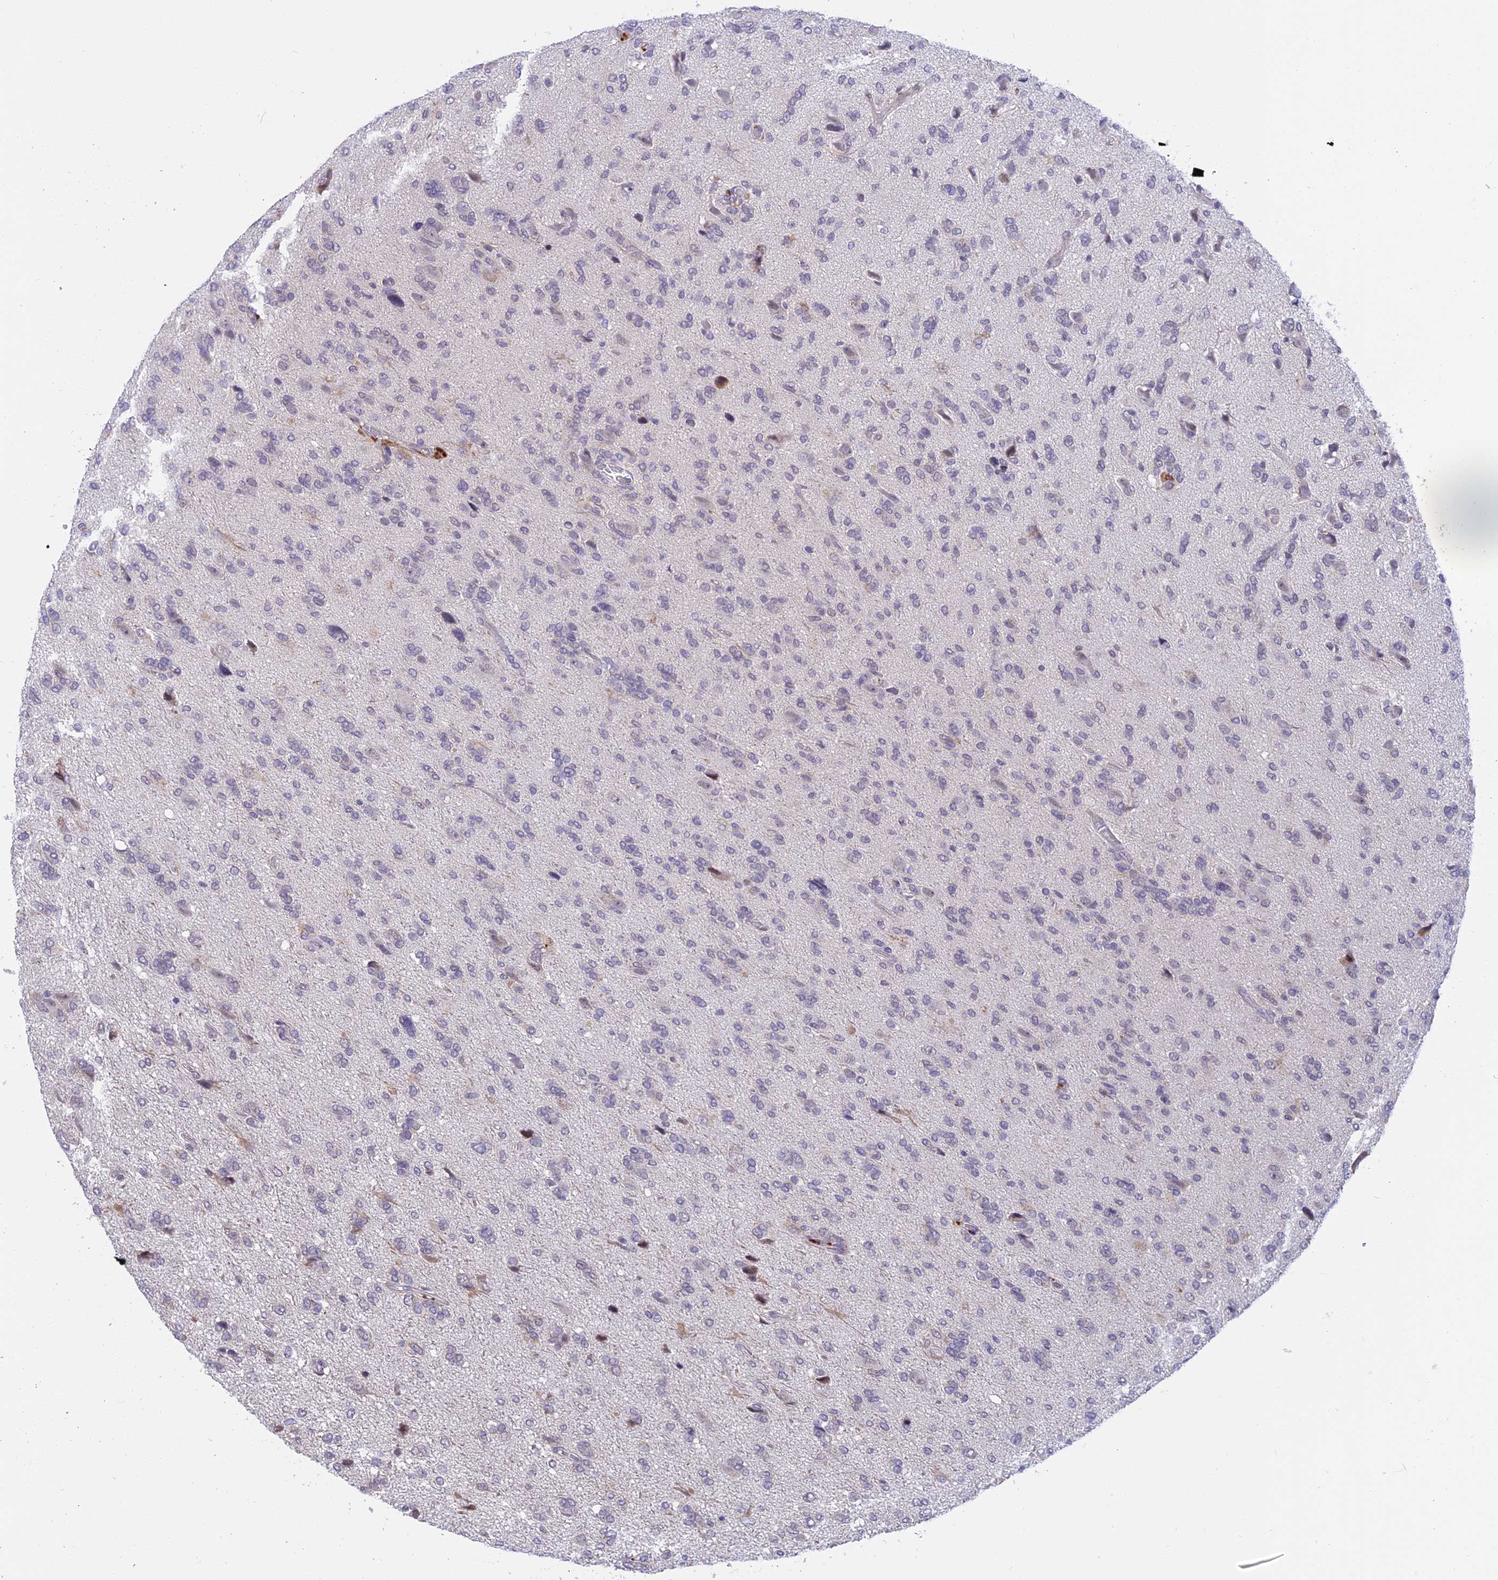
{"staining": {"intensity": "negative", "quantity": "none", "location": "none"}, "tissue": "glioma", "cell_type": "Tumor cells", "image_type": "cancer", "snomed": [{"axis": "morphology", "description": "Glioma, malignant, High grade"}, {"axis": "topography", "description": "Brain"}], "caption": "DAB (3,3'-diaminobenzidine) immunohistochemical staining of human malignant glioma (high-grade) displays no significant expression in tumor cells. (IHC, brightfield microscopy, high magnification).", "gene": "POLR2C", "patient": {"sex": "female", "age": 59}}